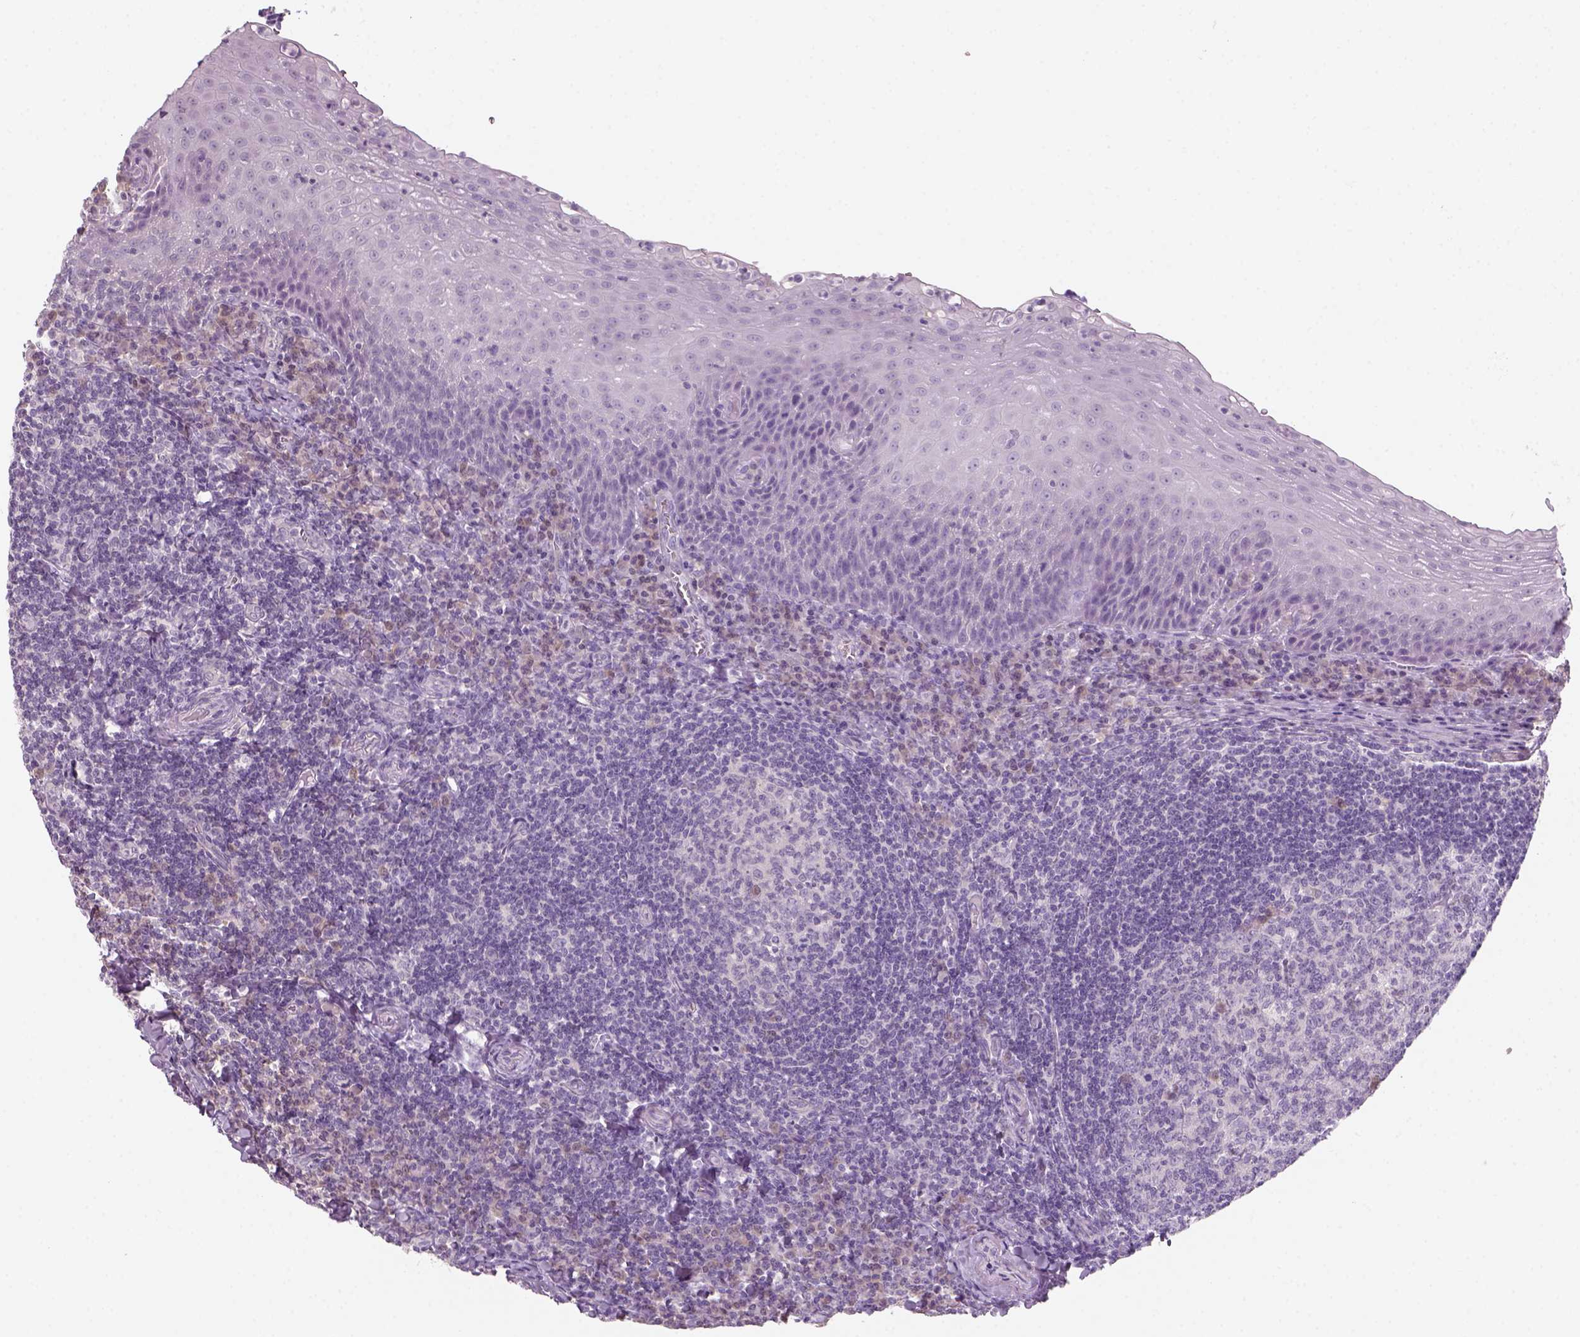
{"staining": {"intensity": "negative", "quantity": "none", "location": "none"}, "tissue": "tonsil", "cell_type": "Germinal center cells", "image_type": "normal", "snomed": [{"axis": "morphology", "description": "Normal tissue, NOS"}, {"axis": "morphology", "description": "Inflammation, NOS"}, {"axis": "topography", "description": "Tonsil"}], "caption": "This photomicrograph is of normal tonsil stained with immunohistochemistry (IHC) to label a protein in brown with the nuclei are counter-stained blue. There is no staining in germinal center cells.", "gene": "KRT25", "patient": {"sex": "female", "age": 31}}